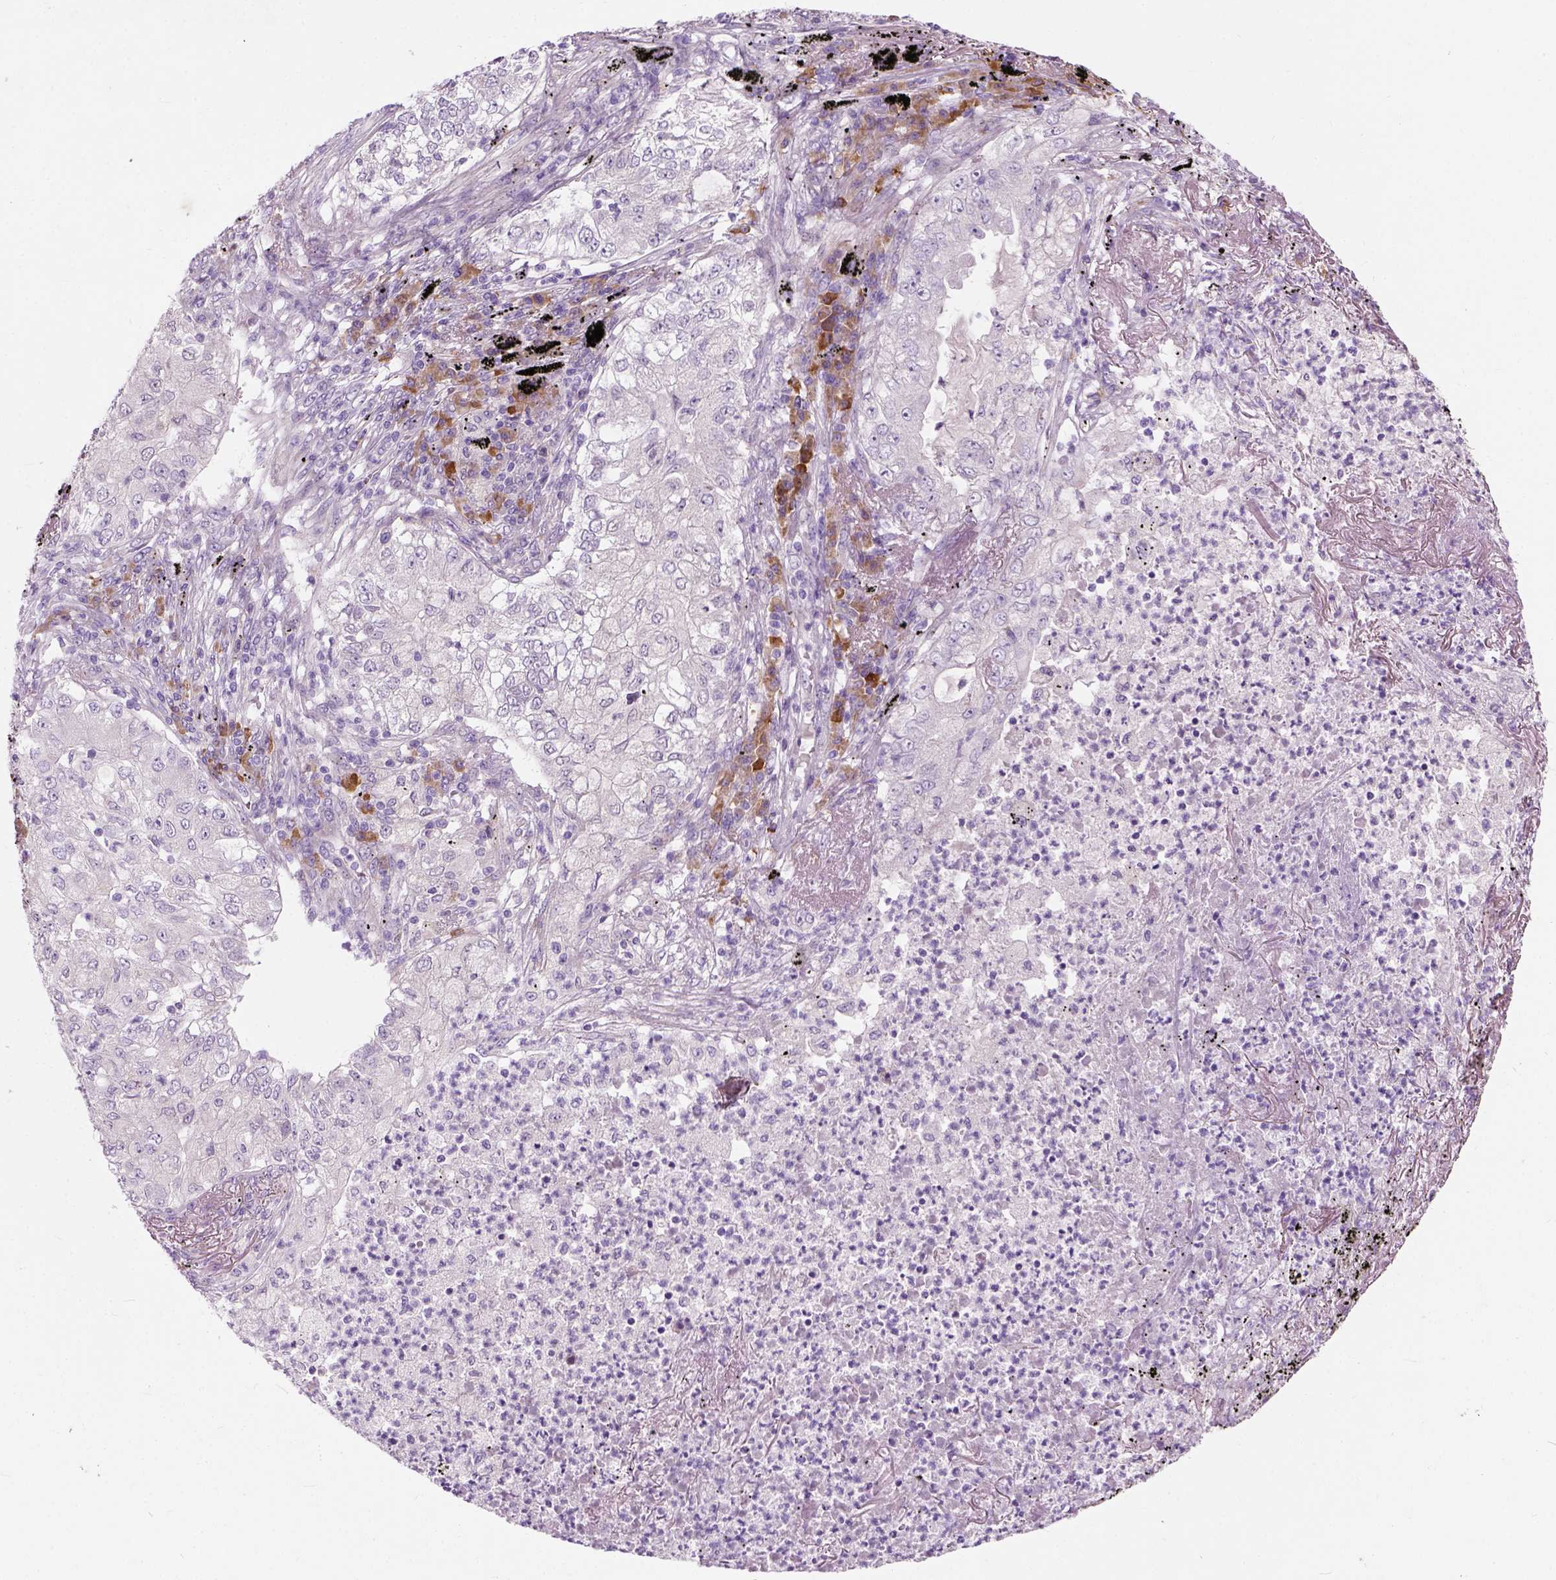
{"staining": {"intensity": "negative", "quantity": "none", "location": "none"}, "tissue": "lung cancer", "cell_type": "Tumor cells", "image_type": "cancer", "snomed": [{"axis": "morphology", "description": "Adenocarcinoma, NOS"}, {"axis": "topography", "description": "Lung"}], "caption": "IHC of human lung adenocarcinoma exhibits no expression in tumor cells.", "gene": "TRIM72", "patient": {"sex": "female", "age": 73}}